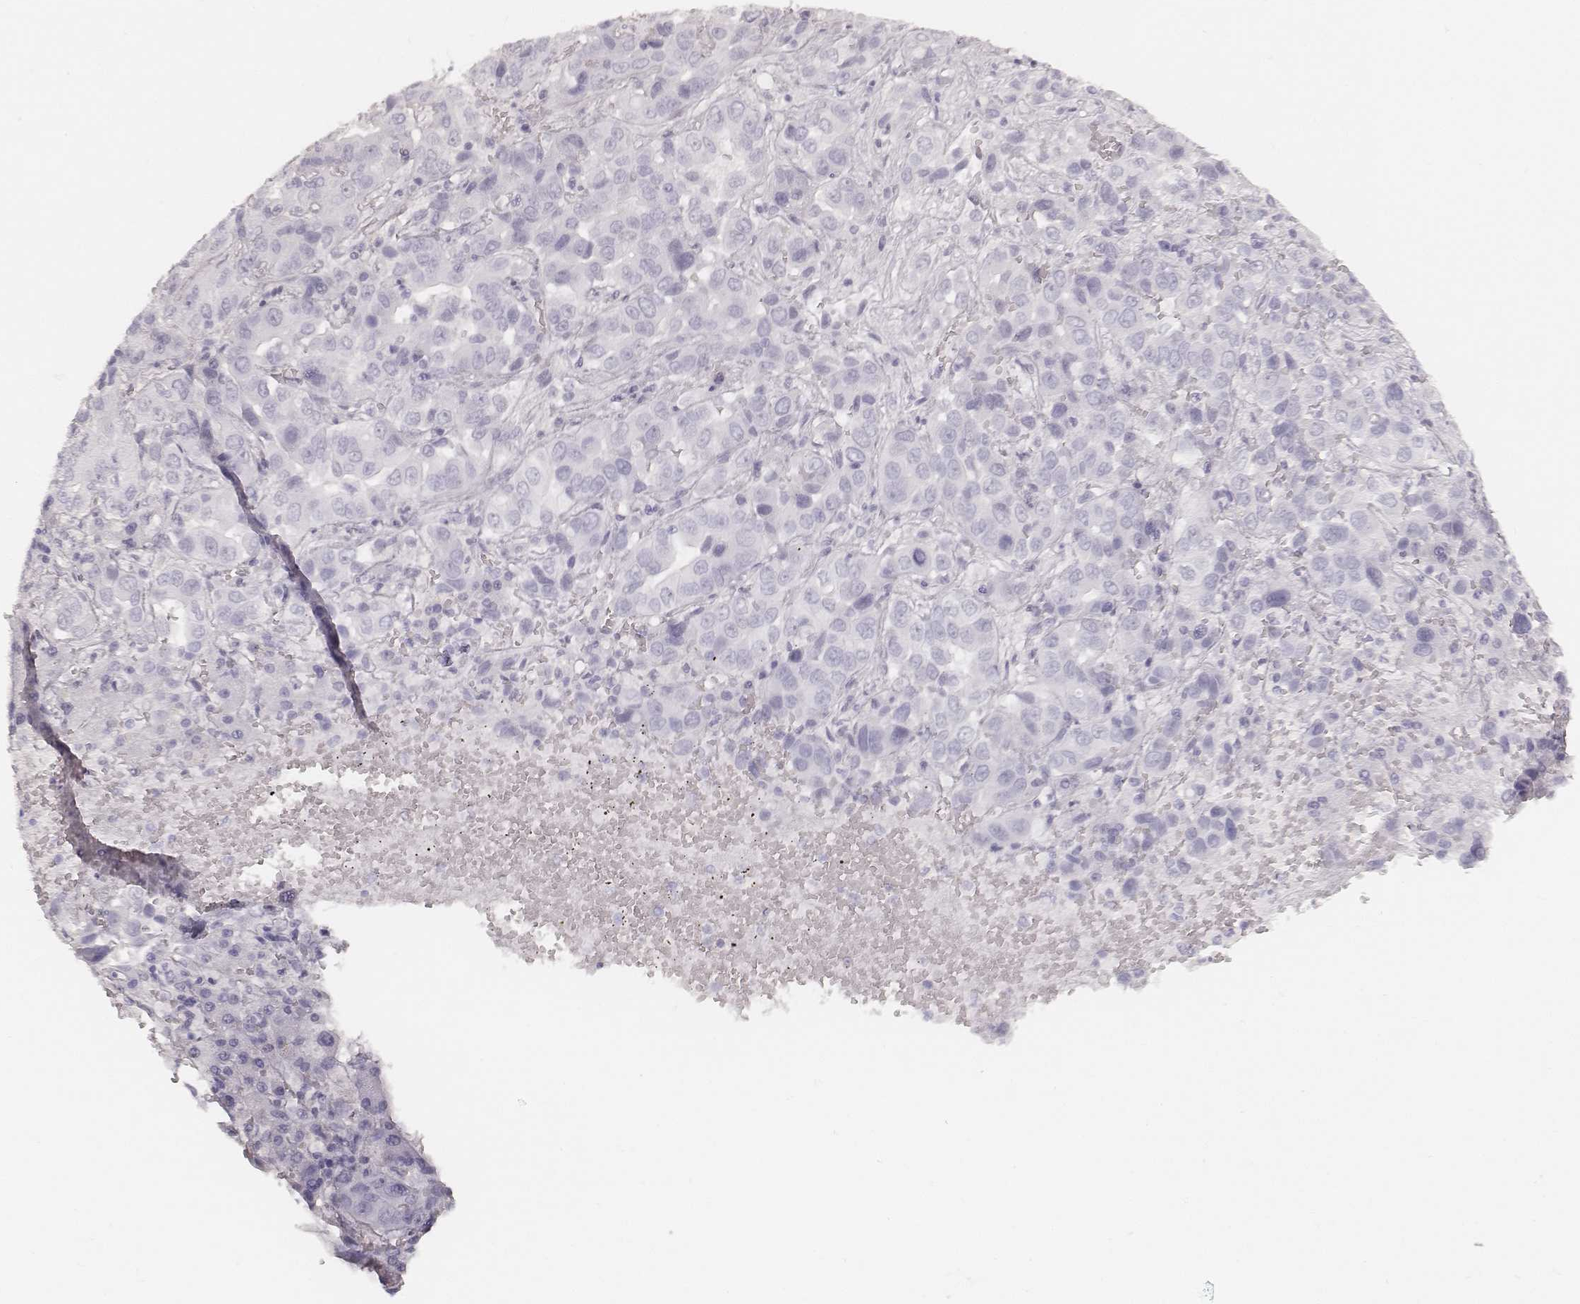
{"staining": {"intensity": "negative", "quantity": "none", "location": "none"}, "tissue": "liver cancer", "cell_type": "Tumor cells", "image_type": "cancer", "snomed": [{"axis": "morphology", "description": "Cholangiocarcinoma"}, {"axis": "topography", "description": "Liver"}], "caption": "The image demonstrates no staining of tumor cells in liver cancer (cholangiocarcinoma). (Brightfield microscopy of DAB (3,3'-diaminobenzidine) immunohistochemistry (IHC) at high magnification).", "gene": "KRT34", "patient": {"sex": "female", "age": 52}}